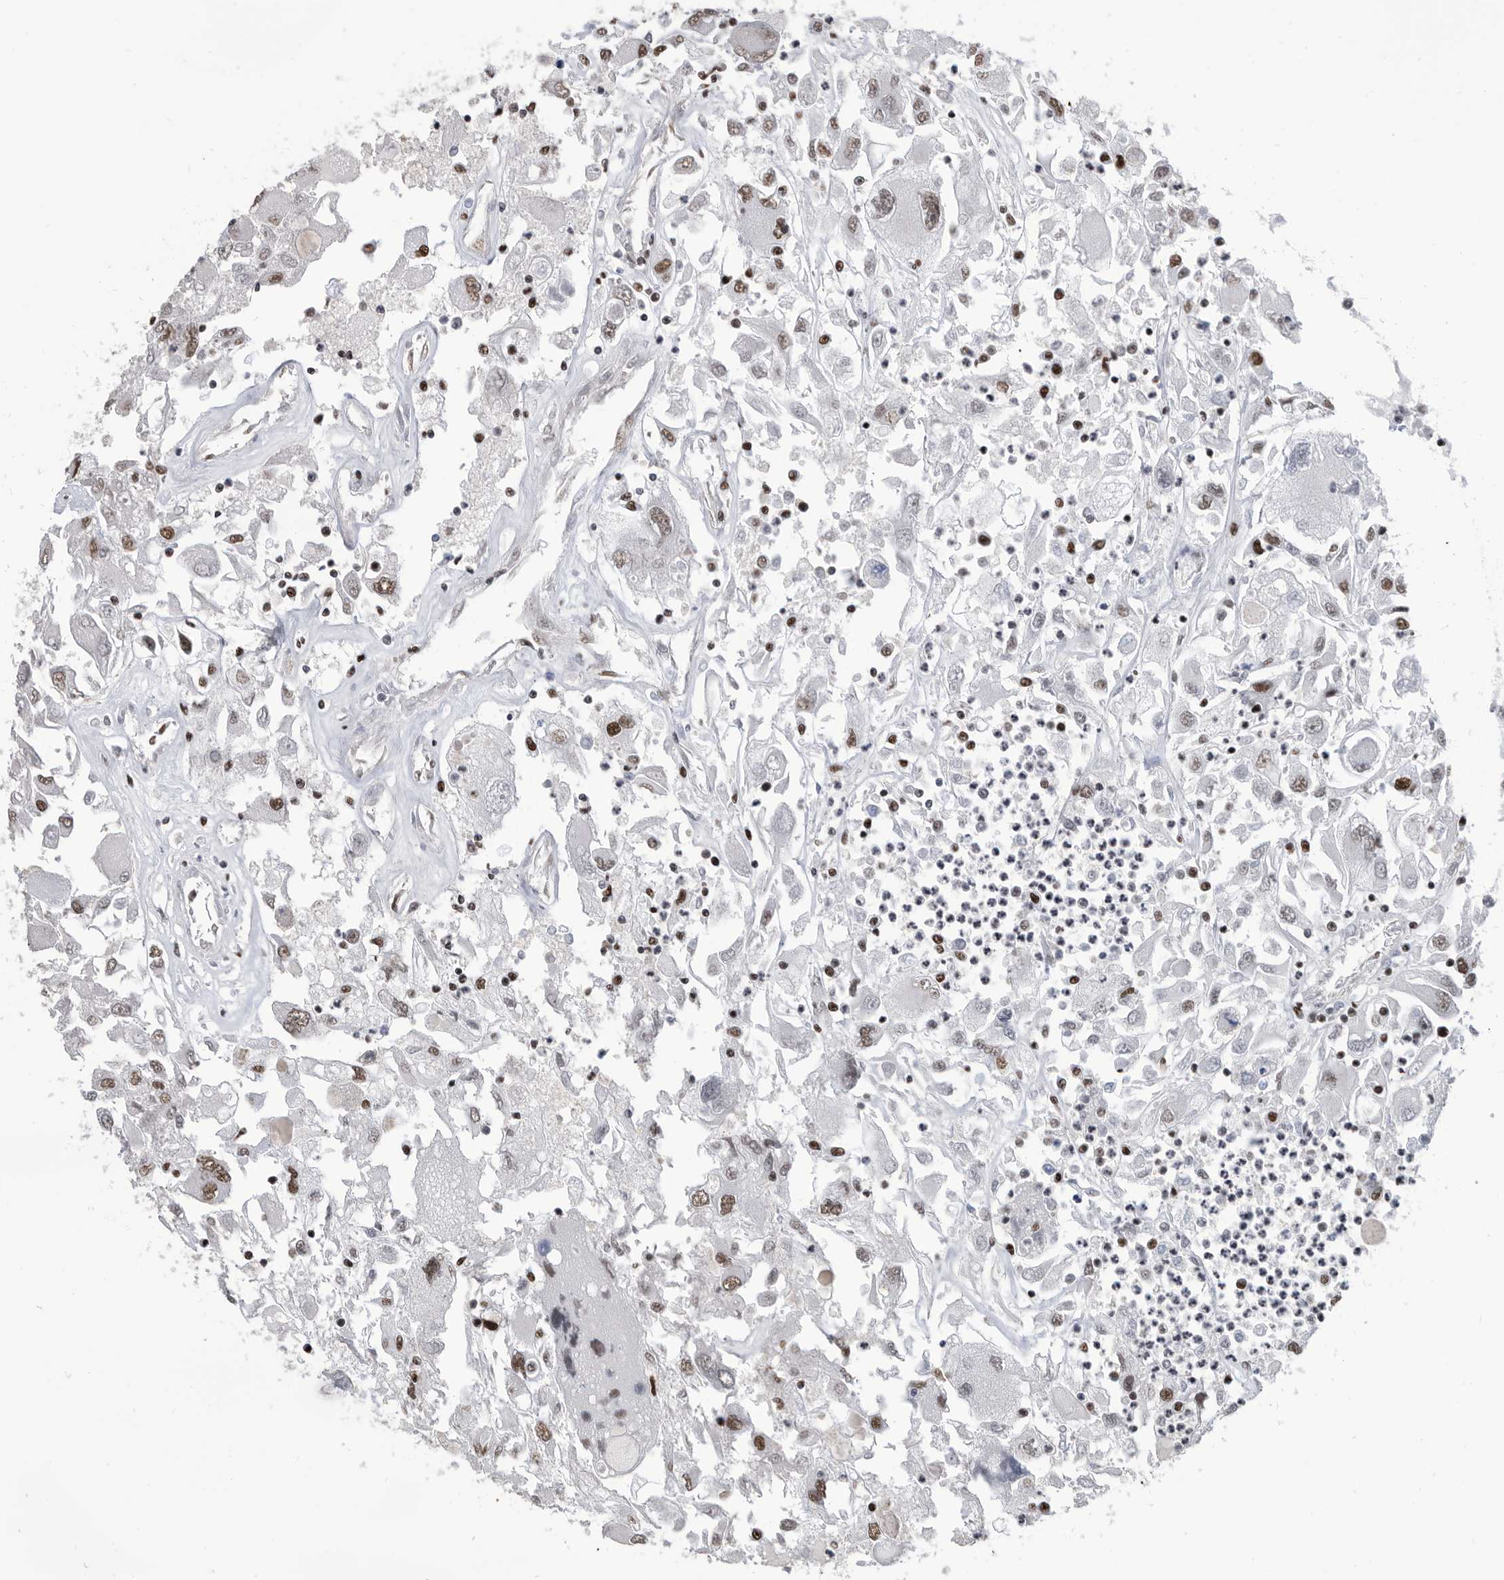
{"staining": {"intensity": "moderate", "quantity": ">75%", "location": "nuclear"}, "tissue": "renal cancer", "cell_type": "Tumor cells", "image_type": "cancer", "snomed": [{"axis": "morphology", "description": "Adenocarcinoma, NOS"}, {"axis": "topography", "description": "Kidney"}], "caption": "Protein expression analysis of renal adenocarcinoma exhibits moderate nuclear expression in approximately >75% of tumor cells.", "gene": "SF3A1", "patient": {"sex": "female", "age": 52}}